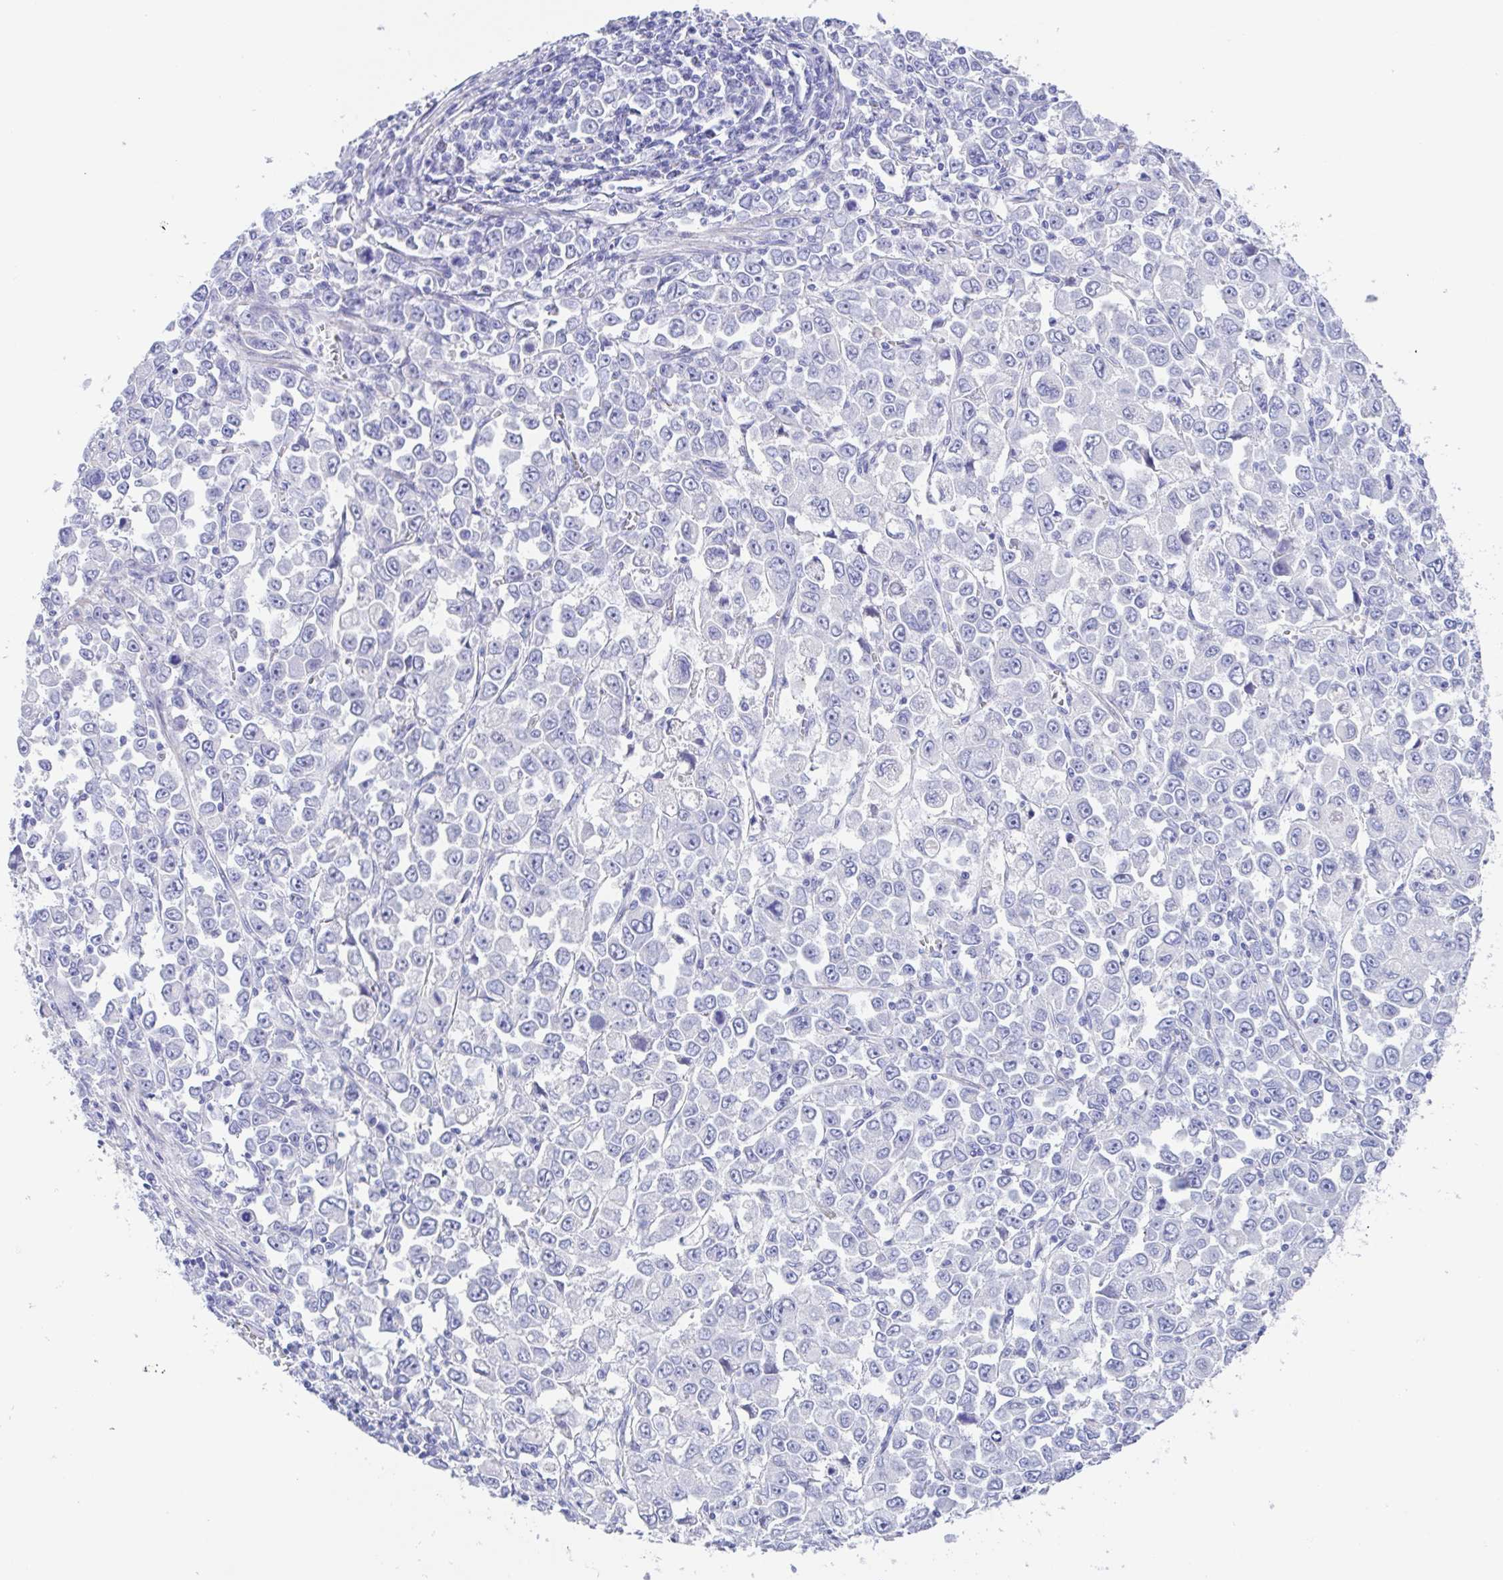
{"staining": {"intensity": "negative", "quantity": "none", "location": "none"}, "tissue": "stomach cancer", "cell_type": "Tumor cells", "image_type": "cancer", "snomed": [{"axis": "morphology", "description": "Adenocarcinoma, NOS"}, {"axis": "topography", "description": "Stomach, upper"}], "caption": "Micrograph shows no significant protein expression in tumor cells of stomach cancer. Brightfield microscopy of immunohistochemistry (IHC) stained with DAB (3,3'-diaminobenzidine) (brown) and hematoxylin (blue), captured at high magnification.", "gene": "MUCL3", "patient": {"sex": "male", "age": 70}}